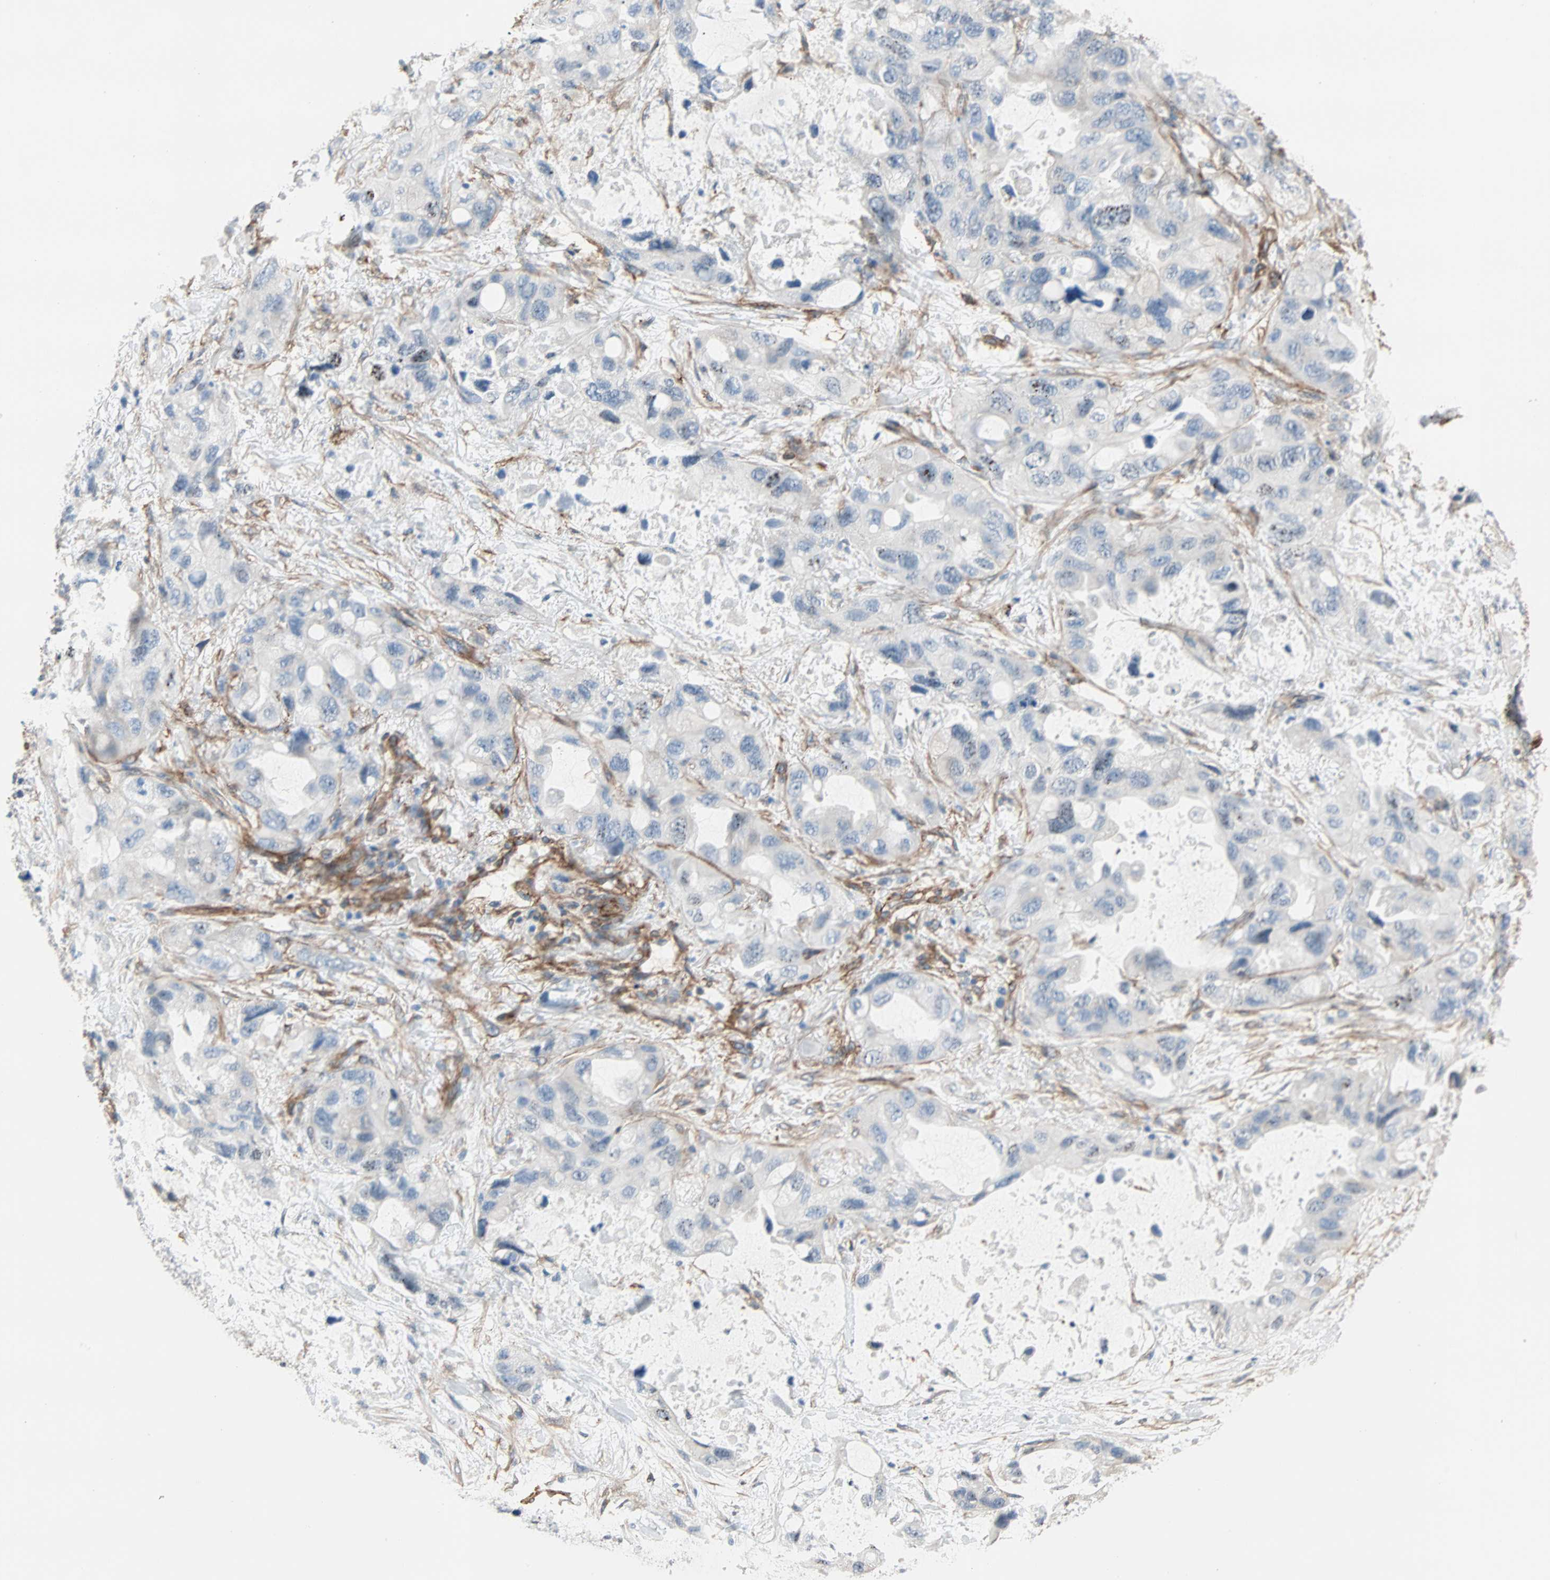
{"staining": {"intensity": "negative", "quantity": "none", "location": "none"}, "tissue": "lung cancer", "cell_type": "Tumor cells", "image_type": "cancer", "snomed": [{"axis": "morphology", "description": "Squamous cell carcinoma, NOS"}, {"axis": "topography", "description": "Lung"}], "caption": "Immunohistochemistry image of human lung cancer stained for a protein (brown), which exhibits no staining in tumor cells. (DAB (3,3'-diaminobenzidine) IHC visualized using brightfield microscopy, high magnification).", "gene": "EPB41L2", "patient": {"sex": "female", "age": 73}}